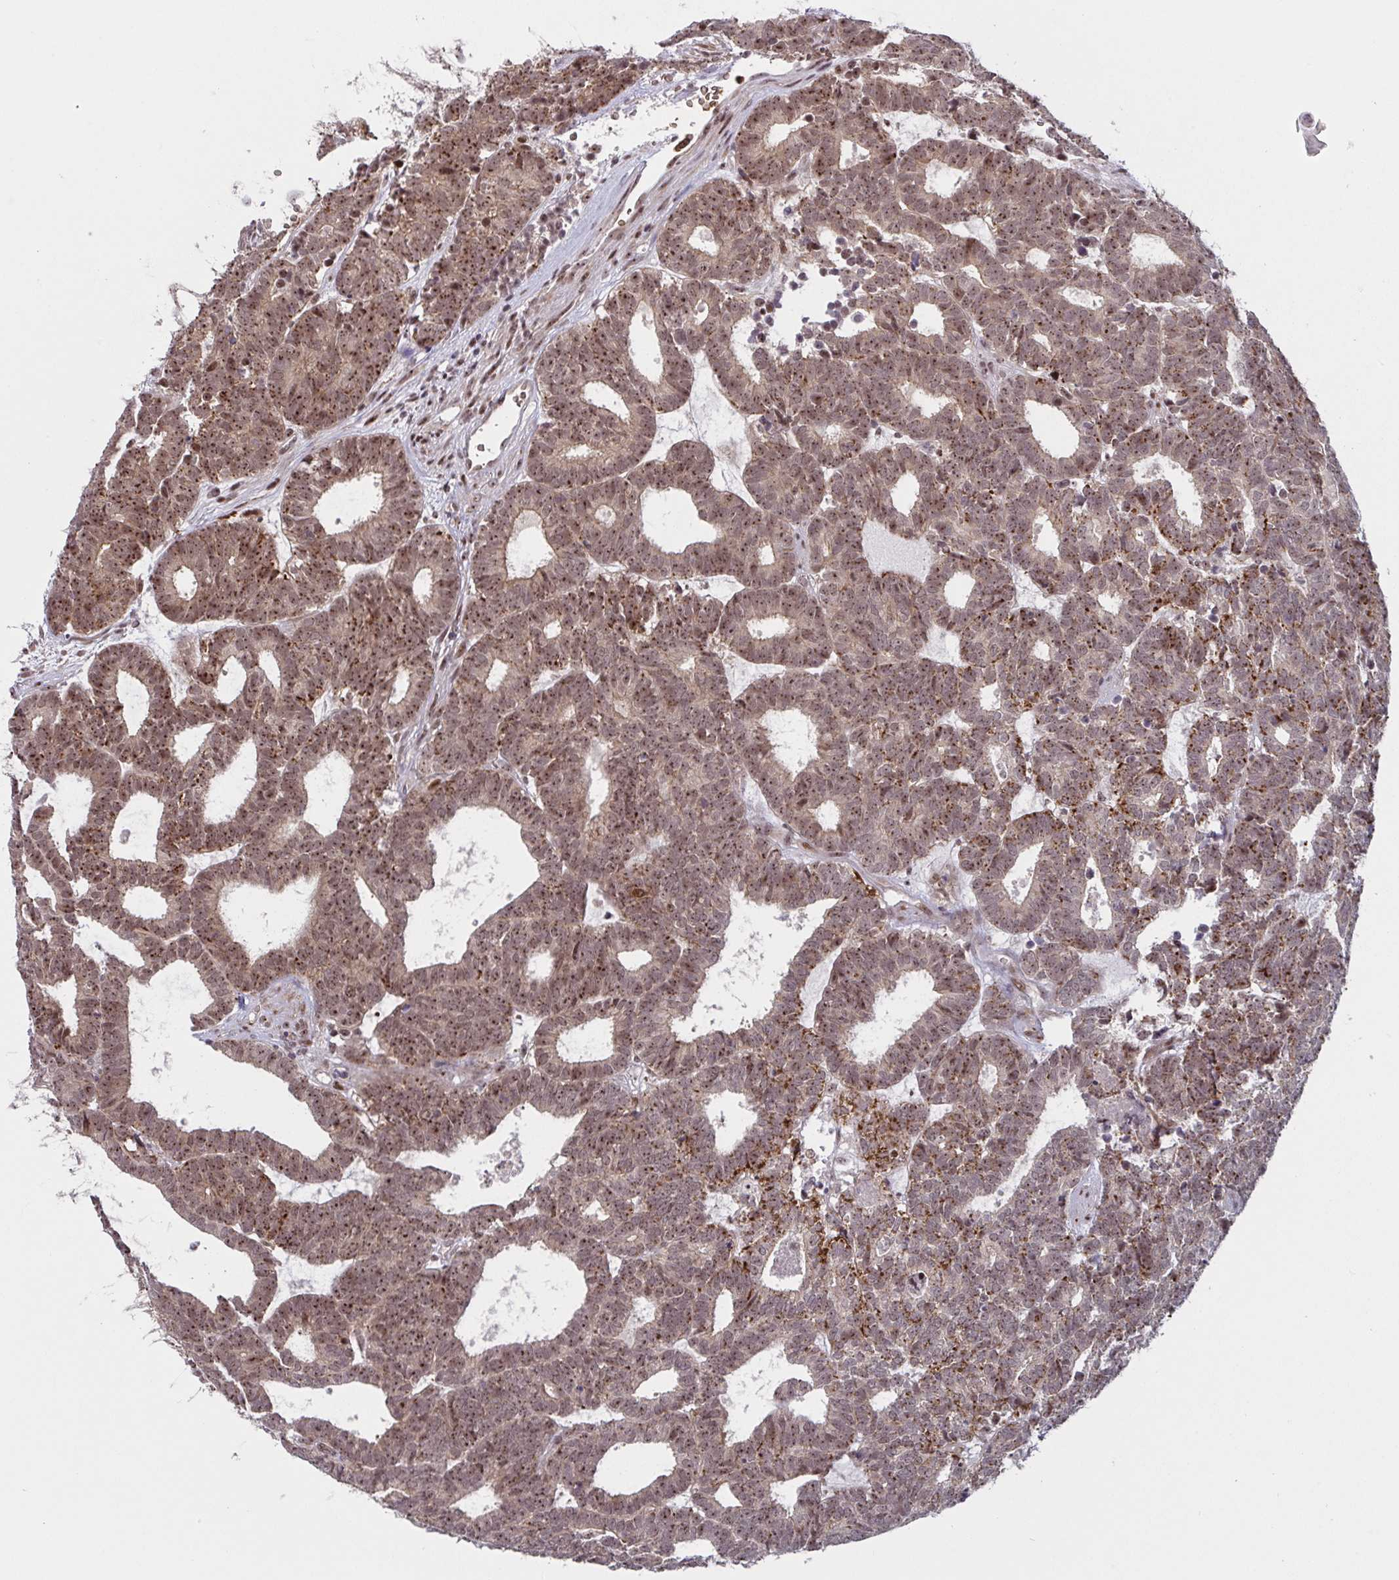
{"staining": {"intensity": "moderate", "quantity": ">75%", "location": "cytoplasmic/membranous,nuclear"}, "tissue": "head and neck cancer", "cell_type": "Tumor cells", "image_type": "cancer", "snomed": [{"axis": "morphology", "description": "Adenocarcinoma, NOS"}, {"axis": "topography", "description": "Head-Neck"}], "caption": "Moderate cytoplasmic/membranous and nuclear protein expression is appreciated in about >75% of tumor cells in head and neck cancer (adenocarcinoma). (brown staining indicates protein expression, while blue staining denotes nuclei).", "gene": "NLRP13", "patient": {"sex": "female", "age": 81}}